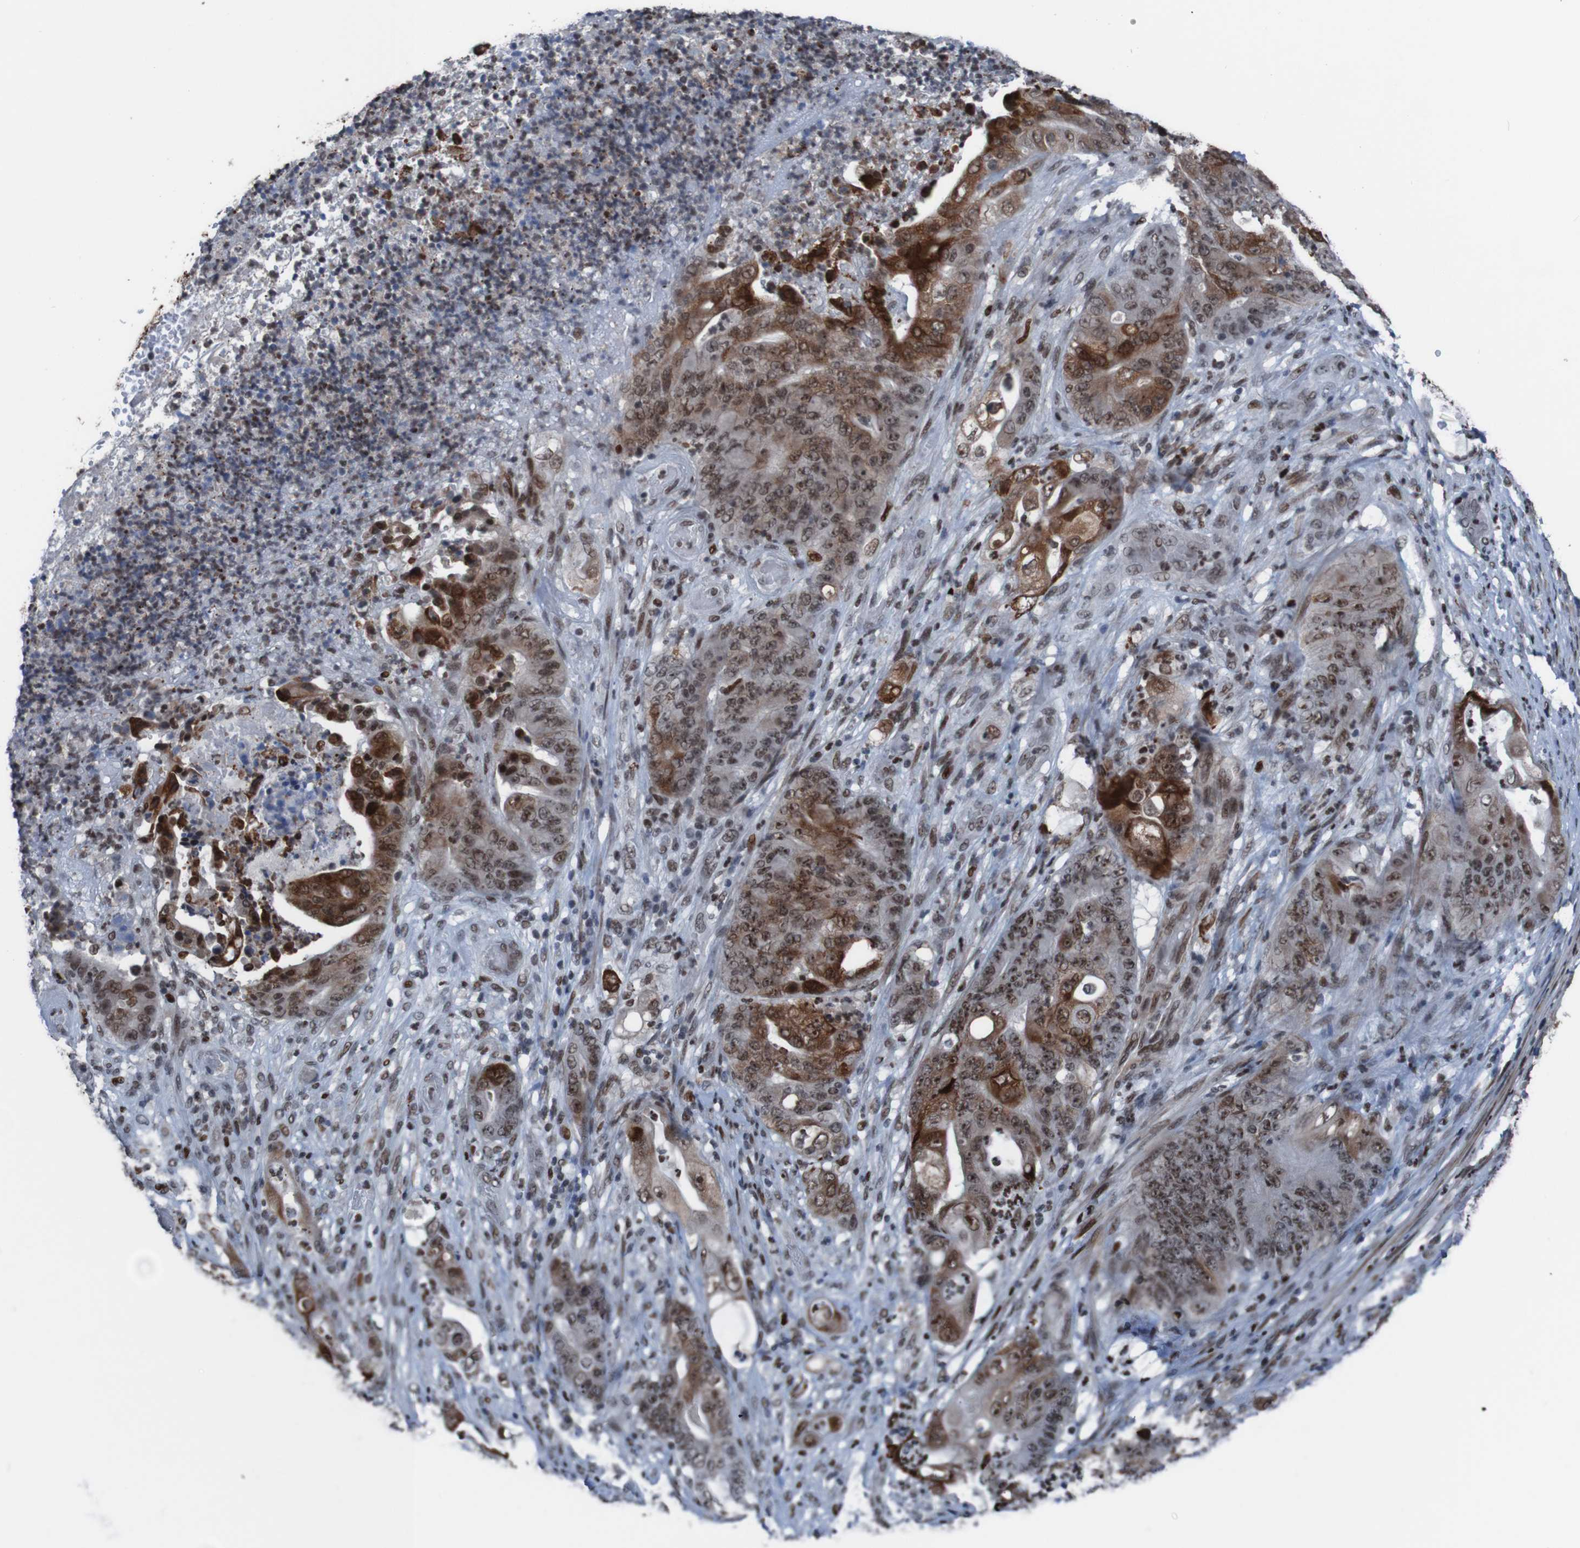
{"staining": {"intensity": "strong", "quantity": ">75%", "location": "cytoplasmic/membranous,nuclear"}, "tissue": "stomach cancer", "cell_type": "Tumor cells", "image_type": "cancer", "snomed": [{"axis": "morphology", "description": "Adenocarcinoma, NOS"}, {"axis": "topography", "description": "Stomach"}], "caption": "Strong cytoplasmic/membranous and nuclear expression is appreciated in about >75% of tumor cells in stomach cancer. (Brightfield microscopy of DAB IHC at high magnification).", "gene": "PHF2", "patient": {"sex": "female", "age": 73}}